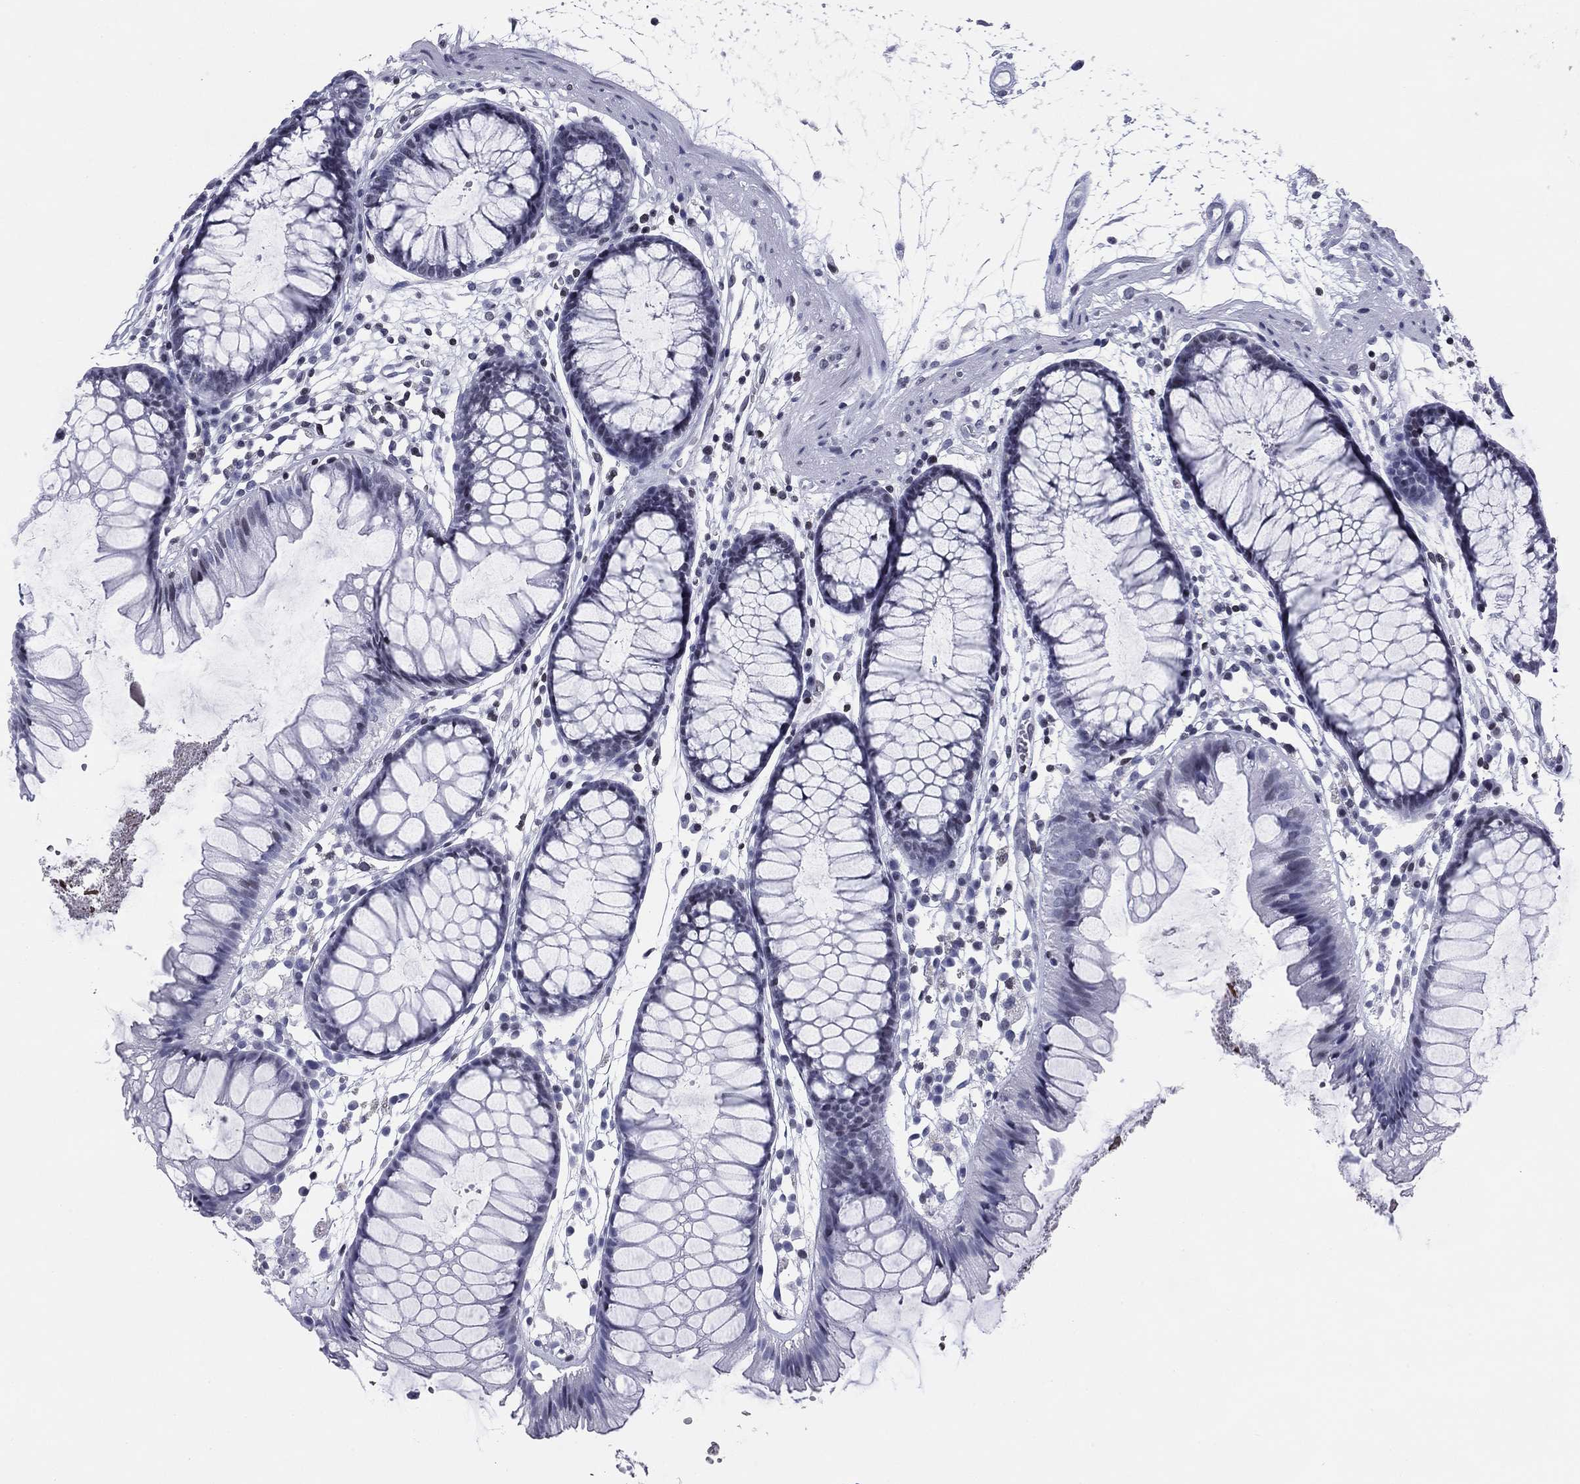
{"staining": {"intensity": "negative", "quantity": "none", "location": "none"}, "tissue": "colon", "cell_type": "Endothelial cells", "image_type": "normal", "snomed": [{"axis": "morphology", "description": "Normal tissue, NOS"}, {"axis": "morphology", "description": "Adenocarcinoma, NOS"}, {"axis": "topography", "description": "Colon"}], "caption": "Immunohistochemistry histopathology image of unremarkable colon: human colon stained with DAB exhibits no significant protein expression in endothelial cells.", "gene": "CCDC144A", "patient": {"sex": "male", "age": 65}}